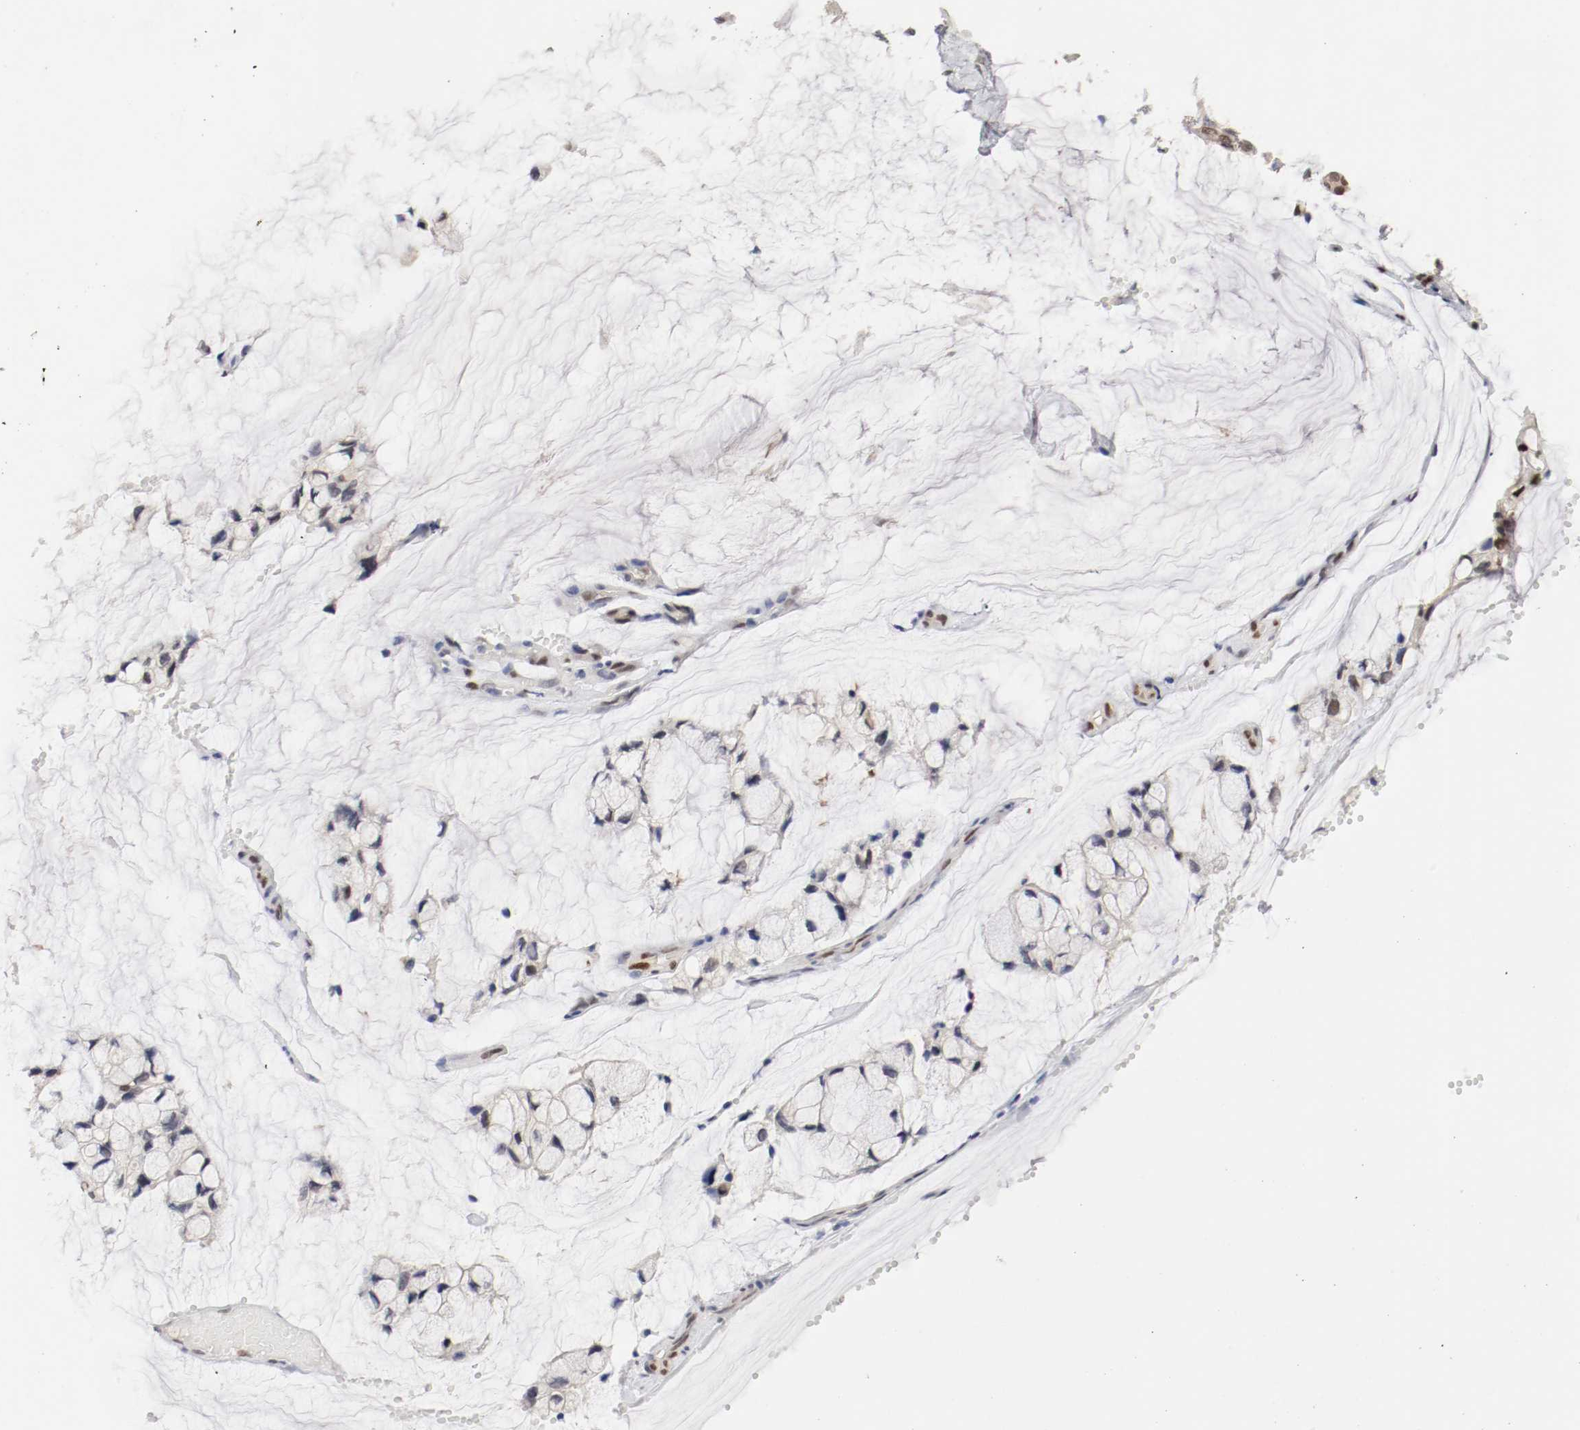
{"staining": {"intensity": "moderate", "quantity": "25%-75%", "location": "nuclear"}, "tissue": "ovarian cancer", "cell_type": "Tumor cells", "image_type": "cancer", "snomed": [{"axis": "morphology", "description": "Cystadenocarcinoma, mucinous, NOS"}, {"axis": "topography", "description": "Ovary"}], "caption": "Immunohistochemistry (DAB) staining of human ovarian cancer (mucinous cystadenocarcinoma) reveals moderate nuclear protein positivity in about 25%-75% of tumor cells.", "gene": "FOSL2", "patient": {"sex": "female", "age": 39}}